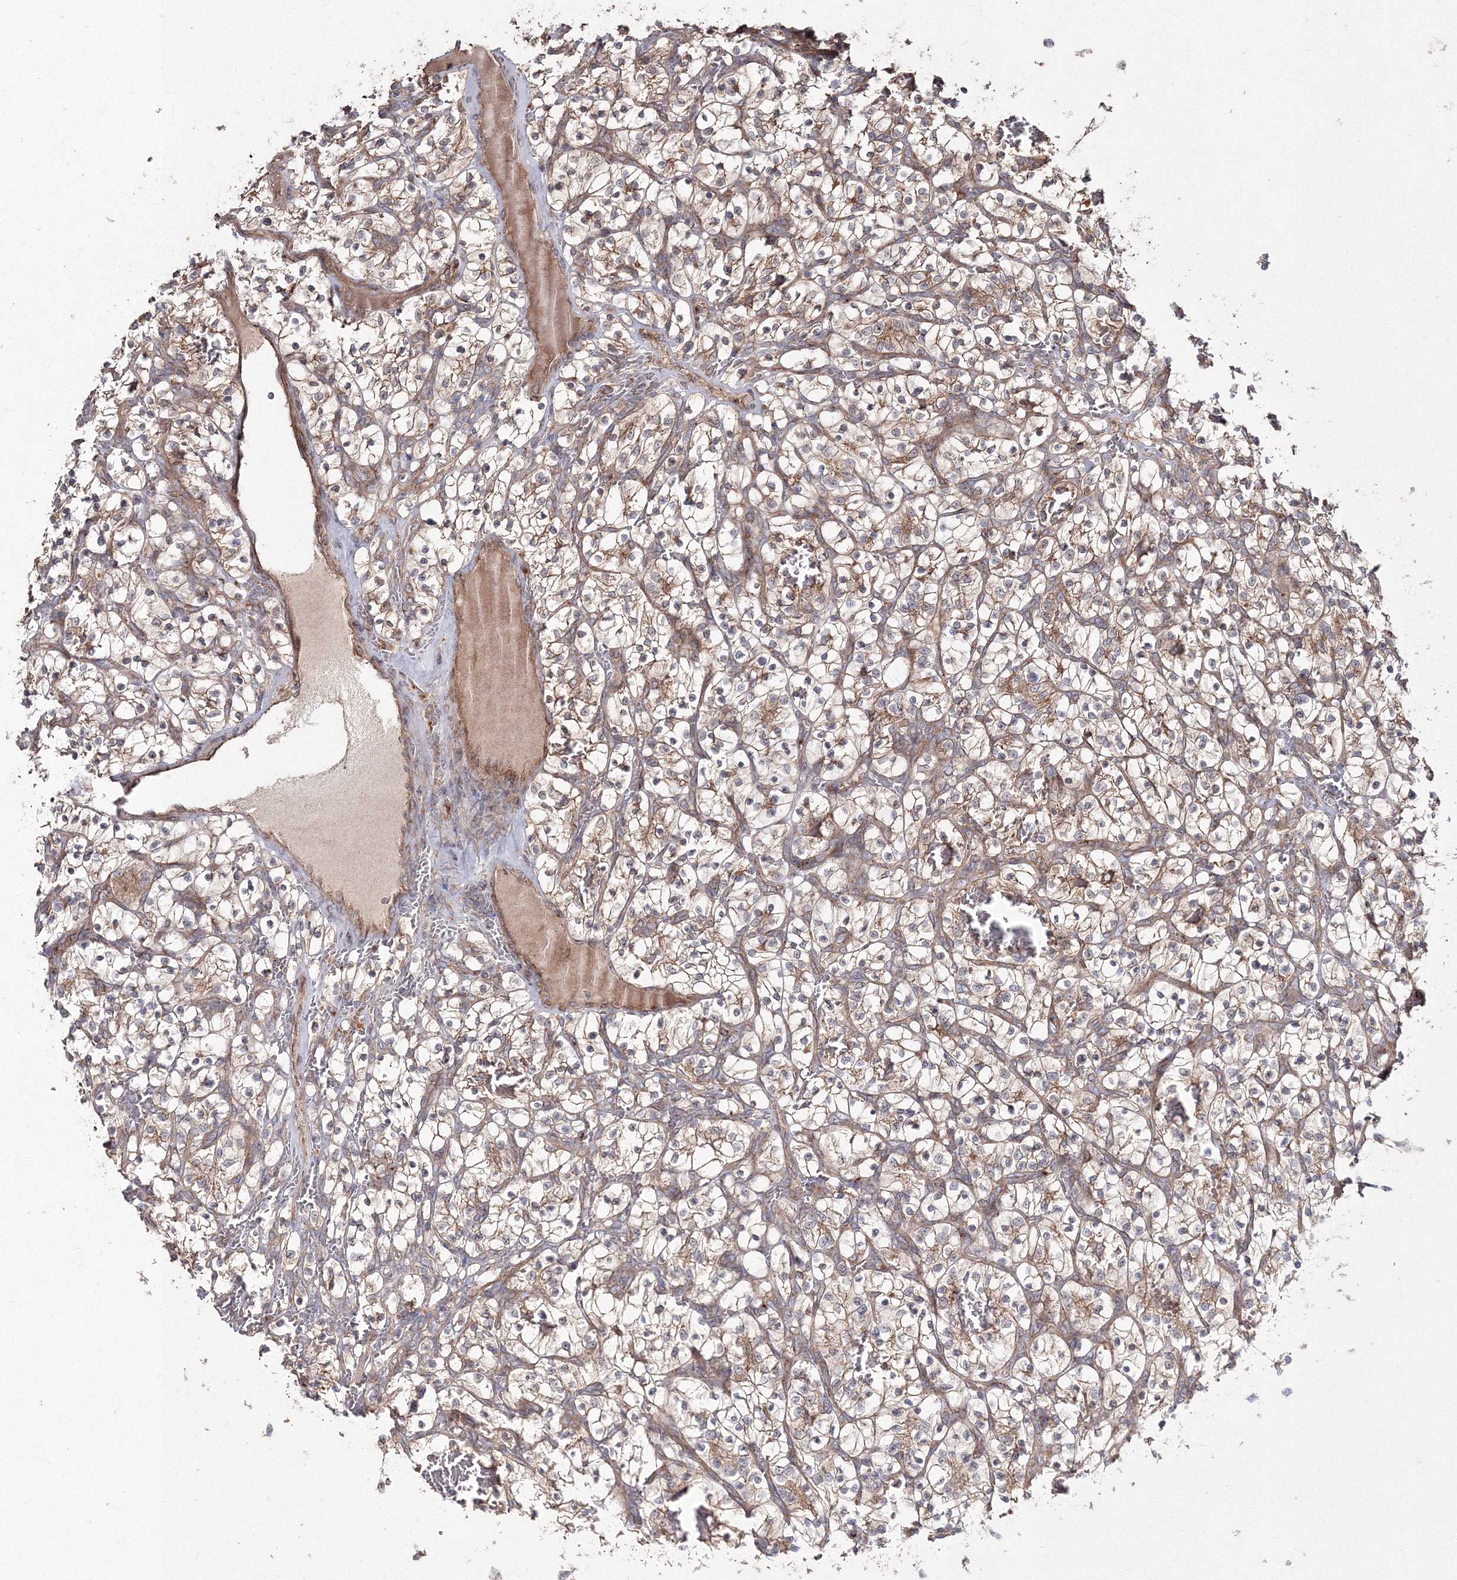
{"staining": {"intensity": "moderate", "quantity": ">75%", "location": "cytoplasmic/membranous"}, "tissue": "renal cancer", "cell_type": "Tumor cells", "image_type": "cancer", "snomed": [{"axis": "morphology", "description": "Adenocarcinoma, NOS"}, {"axis": "topography", "description": "Kidney"}], "caption": "Immunohistochemical staining of renal cancer (adenocarcinoma) displays medium levels of moderate cytoplasmic/membranous expression in approximately >75% of tumor cells. (Brightfield microscopy of DAB IHC at high magnification).", "gene": "DDO", "patient": {"sex": "female", "age": 57}}